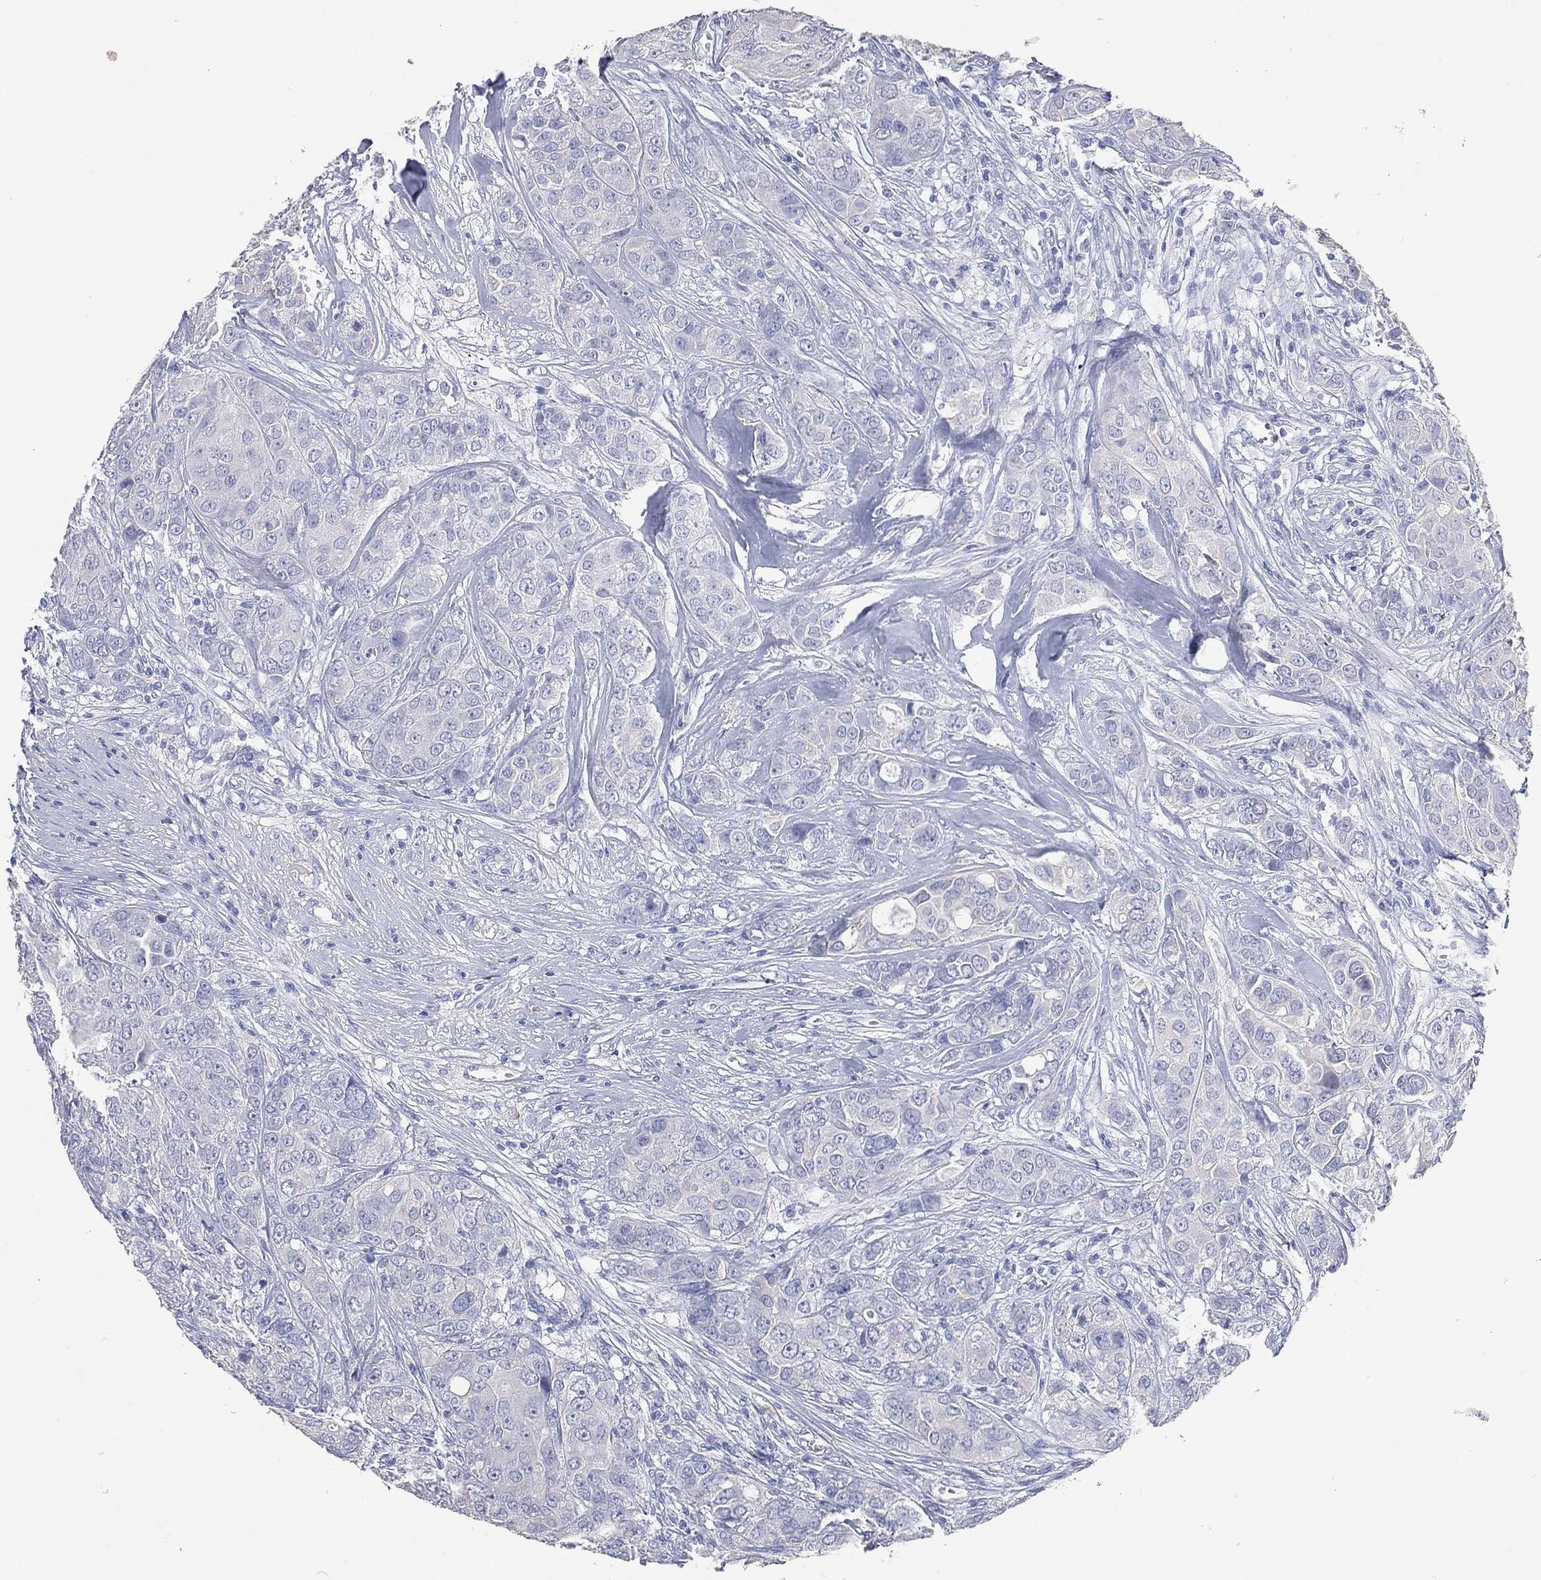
{"staining": {"intensity": "negative", "quantity": "none", "location": "none"}, "tissue": "breast cancer", "cell_type": "Tumor cells", "image_type": "cancer", "snomed": [{"axis": "morphology", "description": "Duct carcinoma"}, {"axis": "topography", "description": "Breast"}], "caption": "This is a histopathology image of IHC staining of breast cancer (invasive ductal carcinoma), which shows no expression in tumor cells.", "gene": "FMO1", "patient": {"sex": "female", "age": 43}}